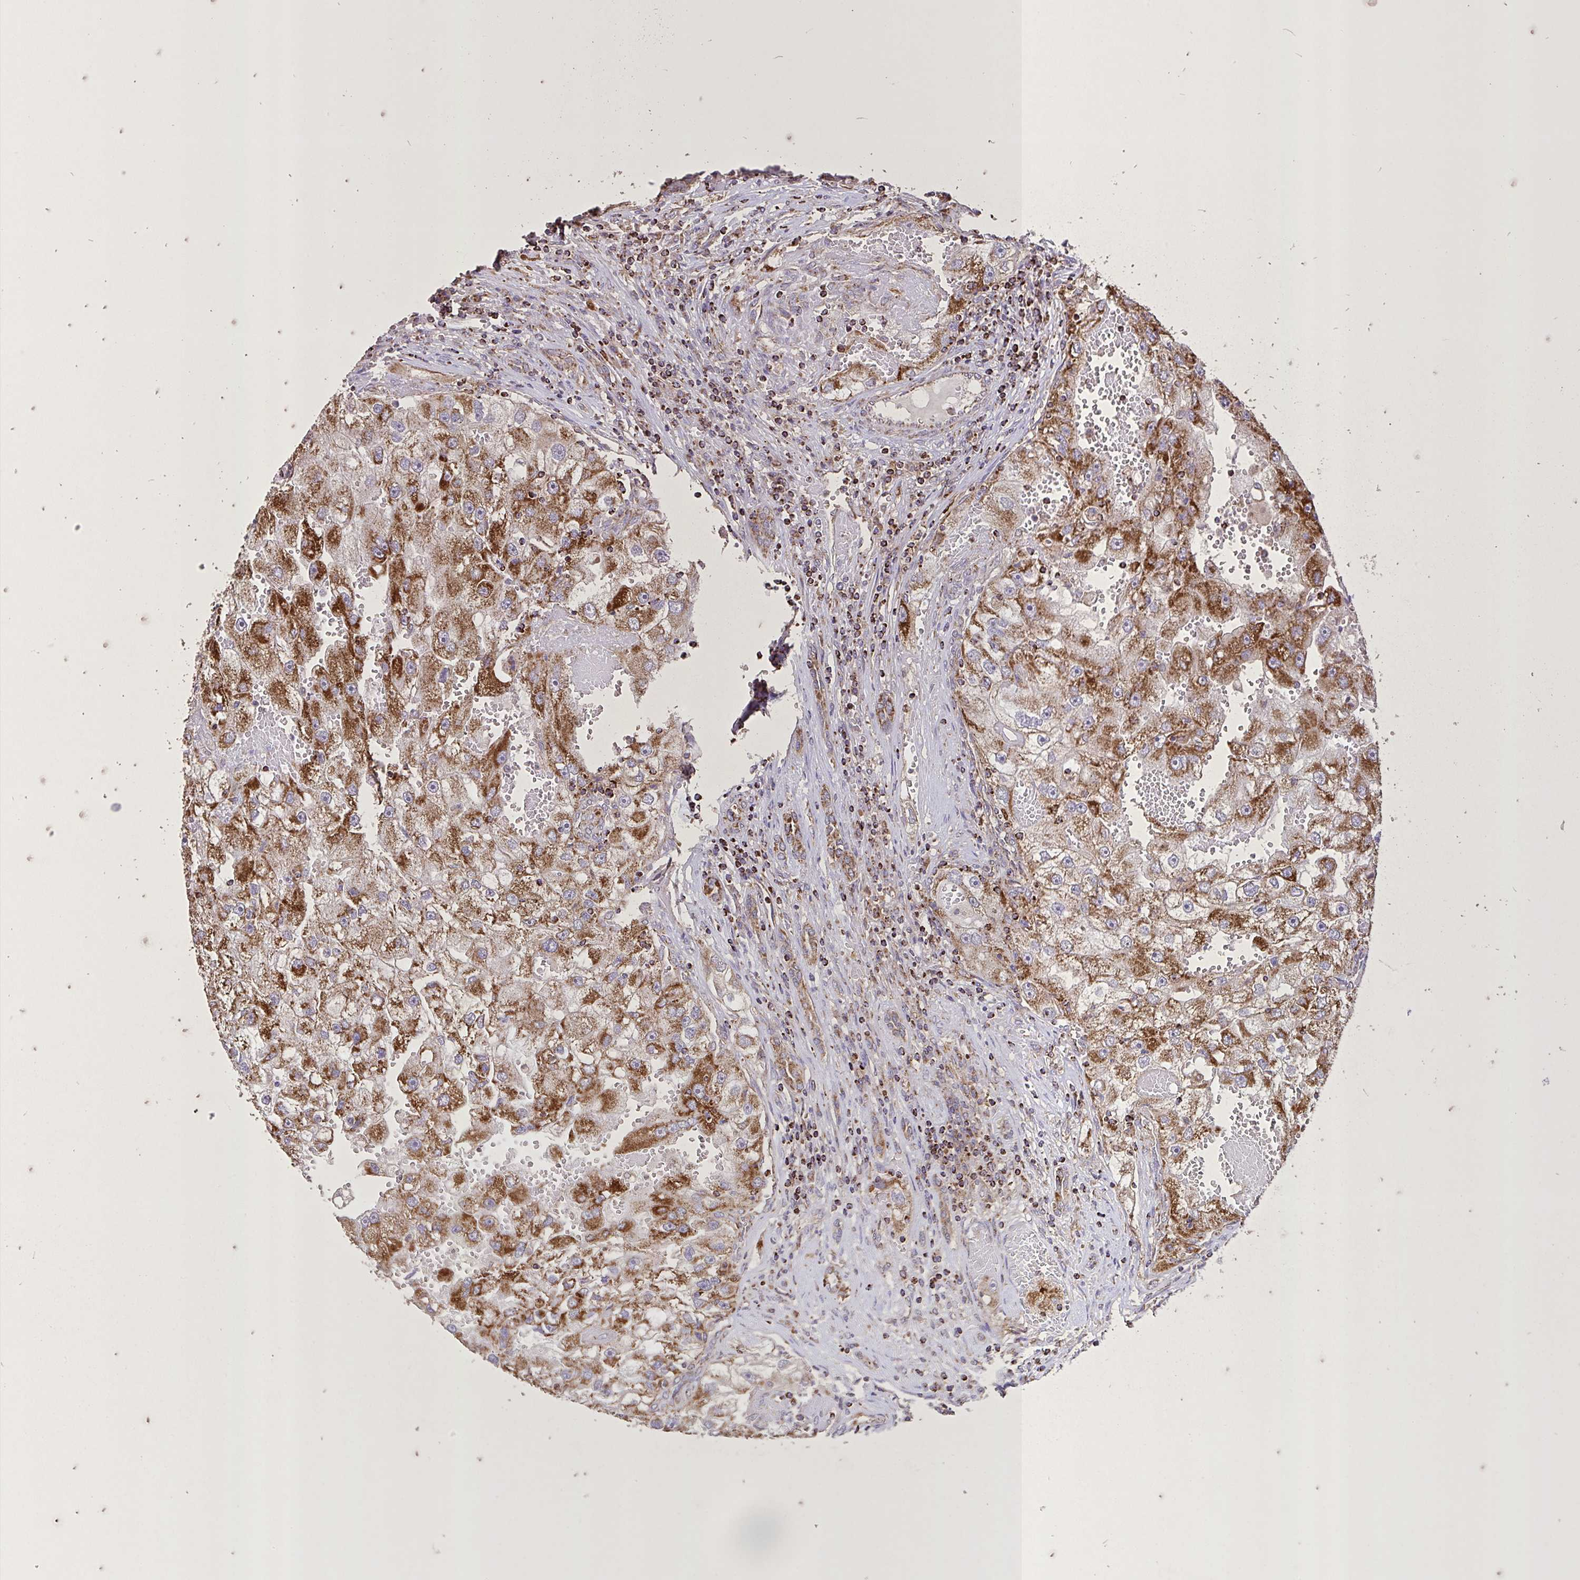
{"staining": {"intensity": "strong", "quantity": ">75%", "location": "cytoplasmic/membranous"}, "tissue": "renal cancer", "cell_type": "Tumor cells", "image_type": "cancer", "snomed": [{"axis": "morphology", "description": "Adenocarcinoma, NOS"}, {"axis": "topography", "description": "Kidney"}], "caption": "Brown immunohistochemical staining in renal adenocarcinoma shows strong cytoplasmic/membranous expression in approximately >75% of tumor cells.", "gene": "AGK", "patient": {"sex": "male", "age": 63}}